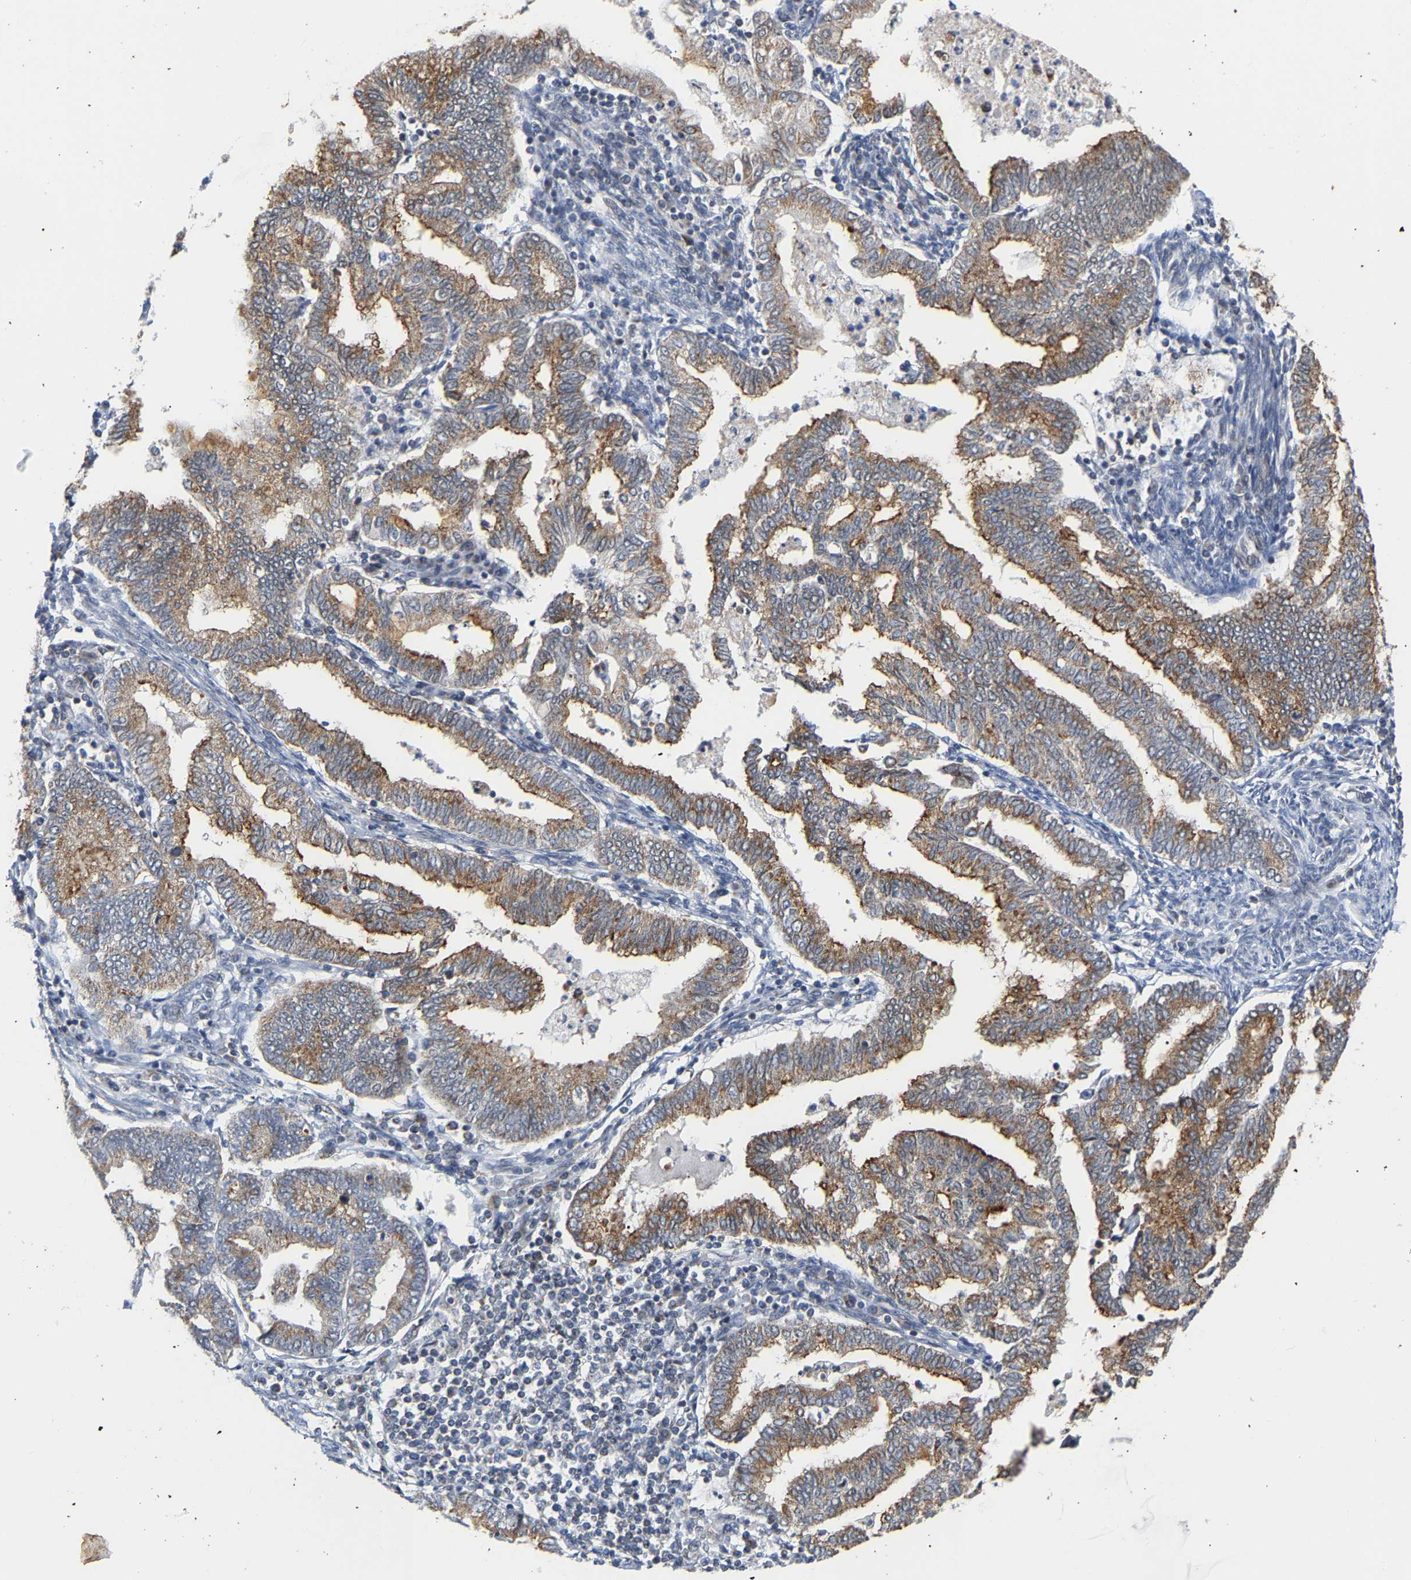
{"staining": {"intensity": "moderate", "quantity": ">75%", "location": "cytoplasmic/membranous"}, "tissue": "endometrial cancer", "cell_type": "Tumor cells", "image_type": "cancer", "snomed": [{"axis": "morphology", "description": "Polyp, NOS"}, {"axis": "morphology", "description": "Adenocarcinoma, NOS"}, {"axis": "morphology", "description": "Adenoma, NOS"}, {"axis": "topography", "description": "Endometrium"}], "caption": "Protein staining shows moderate cytoplasmic/membranous staining in approximately >75% of tumor cells in endometrial cancer (adenocarcinoma). Ihc stains the protein in brown and the nuclei are stained blue.", "gene": "PCNT", "patient": {"sex": "female", "age": 79}}